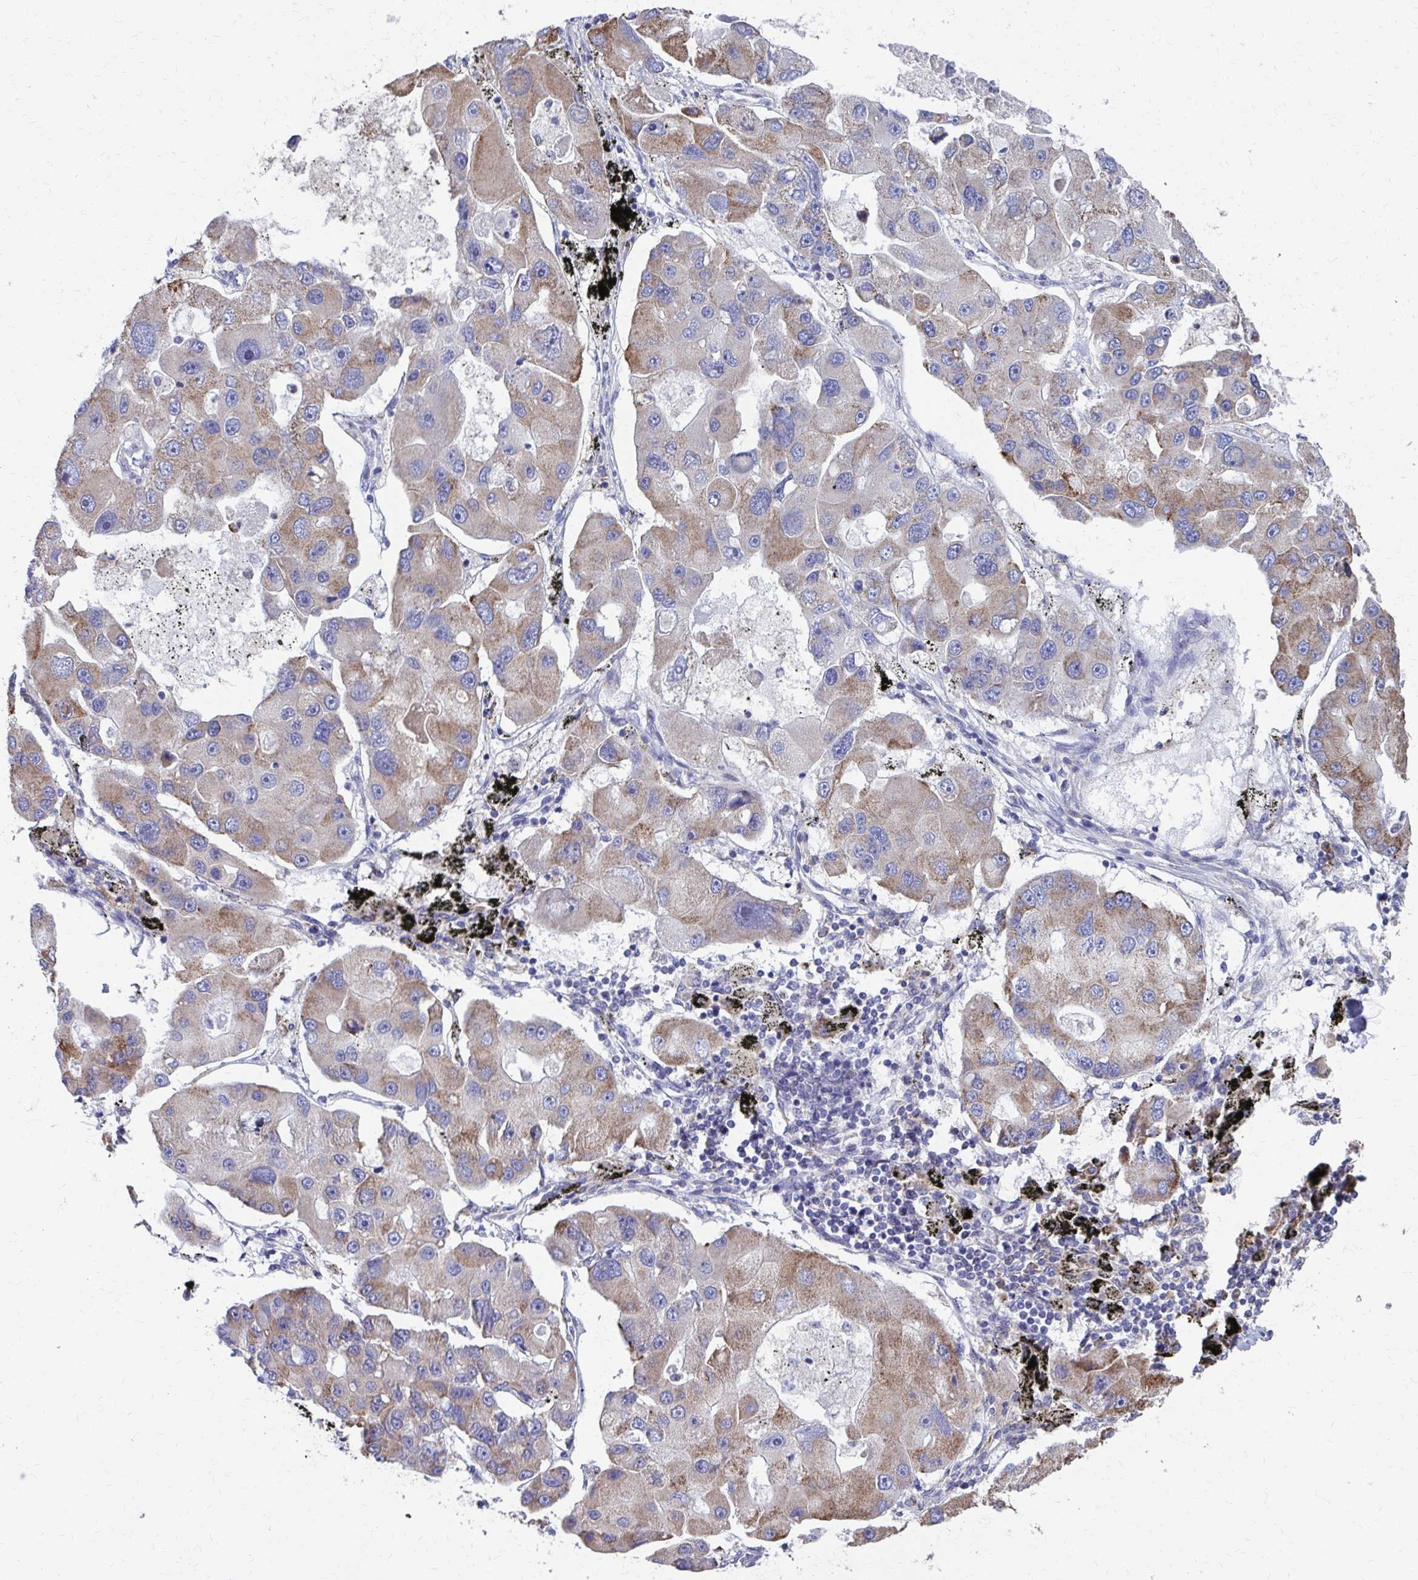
{"staining": {"intensity": "moderate", "quantity": "25%-75%", "location": "cytoplasmic/membranous"}, "tissue": "lung cancer", "cell_type": "Tumor cells", "image_type": "cancer", "snomed": [{"axis": "morphology", "description": "Adenocarcinoma, NOS"}, {"axis": "topography", "description": "Lung"}], "caption": "A micrograph of human adenocarcinoma (lung) stained for a protein shows moderate cytoplasmic/membranous brown staining in tumor cells.", "gene": "FKBP2", "patient": {"sex": "female", "age": 54}}